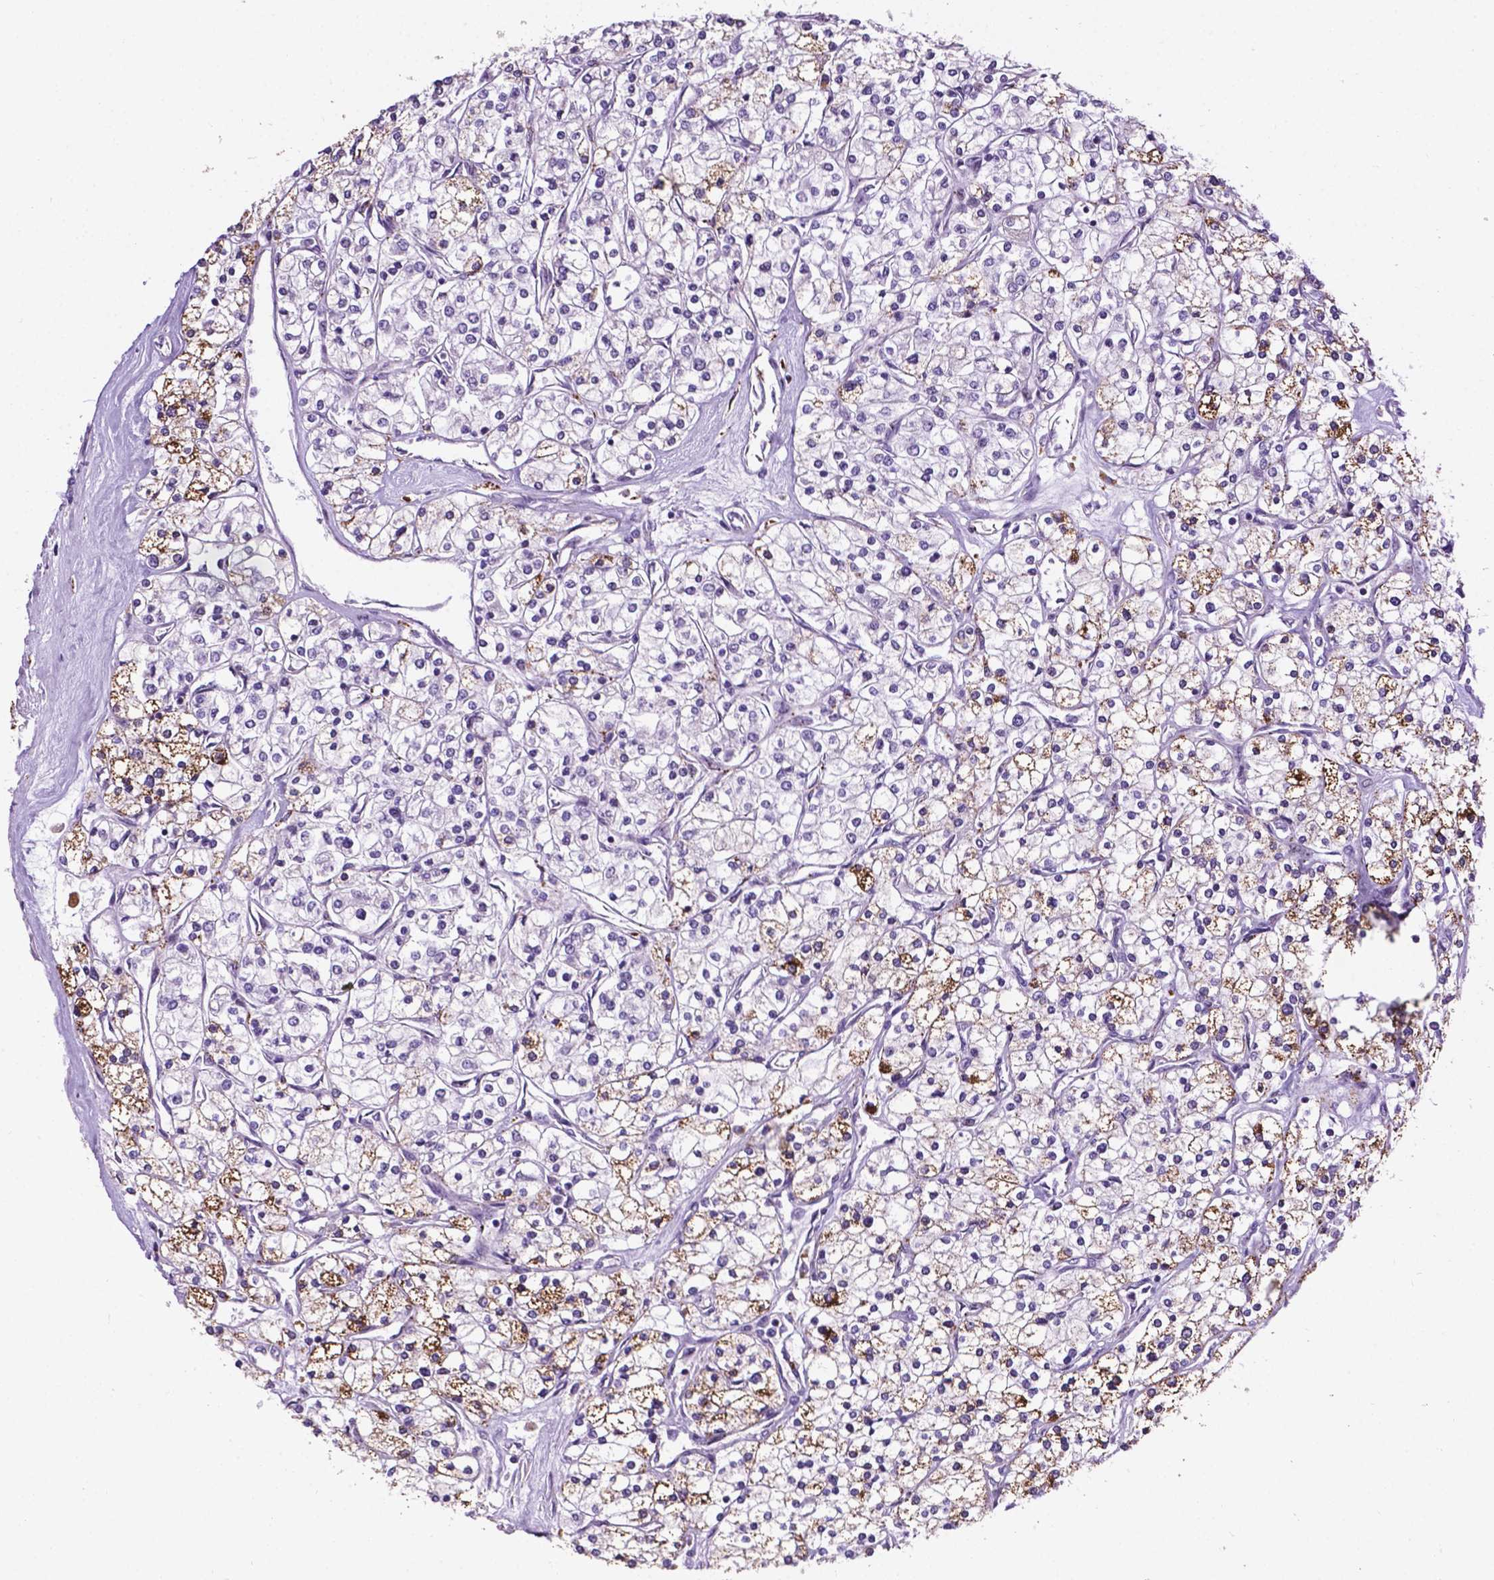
{"staining": {"intensity": "moderate", "quantity": "25%-75%", "location": "cytoplasmic/membranous"}, "tissue": "renal cancer", "cell_type": "Tumor cells", "image_type": "cancer", "snomed": [{"axis": "morphology", "description": "Adenocarcinoma, NOS"}, {"axis": "topography", "description": "Kidney"}], "caption": "Immunohistochemical staining of renal cancer displays medium levels of moderate cytoplasmic/membranous expression in approximately 25%-75% of tumor cells. (IHC, brightfield microscopy, high magnification).", "gene": "SMAD3", "patient": {"sex": "male", "age": 80}}